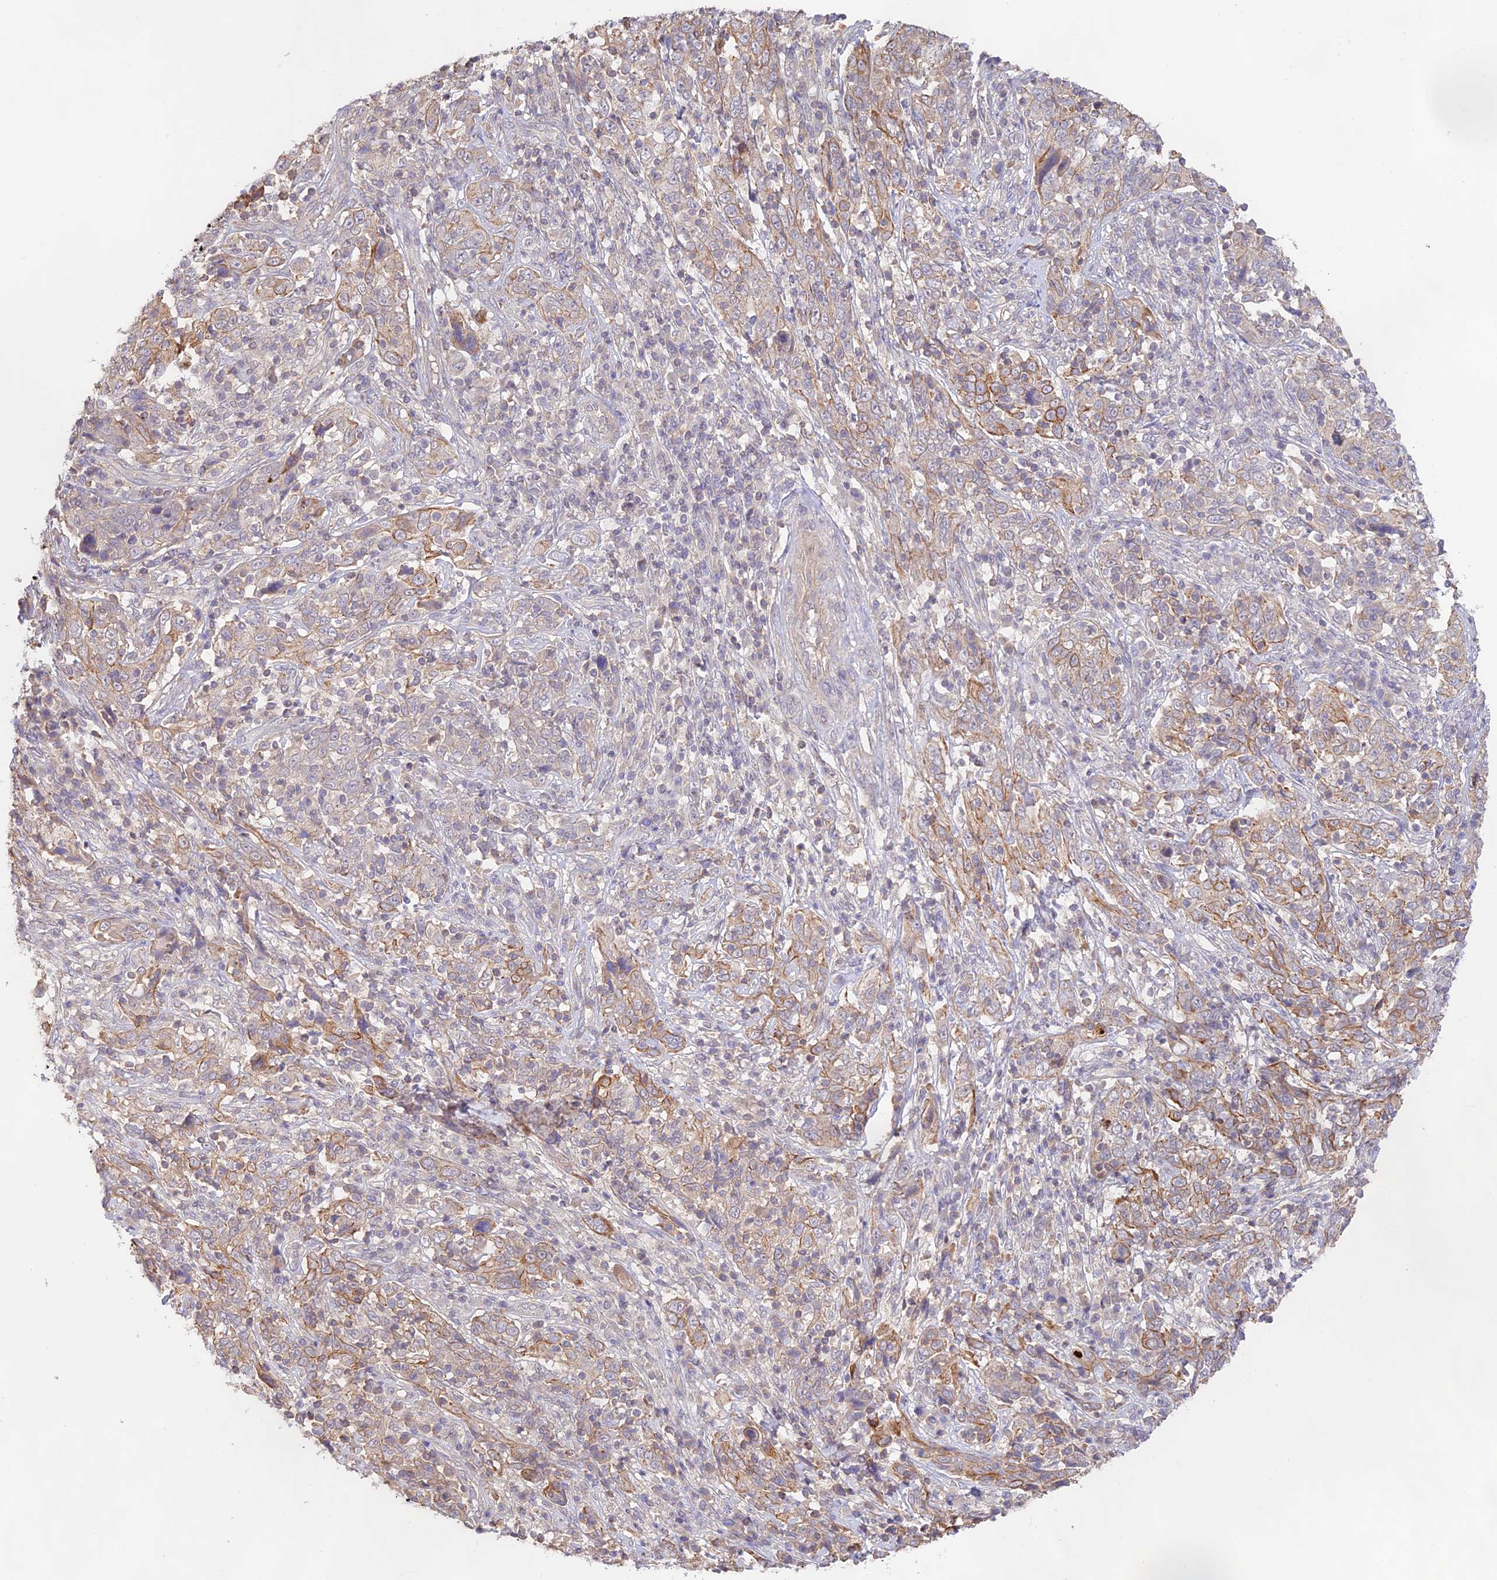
{"staining": {"intensity": "moderate", "quantity": "25%-75%", "location": "cytoplasmic/membranous"}, "tissue": "cervical cancer", "cell_type": "Tumor cells", "image_type": "cancer", "snomed": [{"axis": "morphology", "description": "Squamous cell carcinoma, NOS"}, {"axis": "topography", "description": "Cervix"}], "caption": "The image exhibits immunohistochemical staining of cervical cancer (squamous cell carcinoma). There is moderate cytoplasmic/membranous staining is identified in about 25%-75% of tumor cells.", "gene": "CAMSAP3", "patient": {"sex": "female", "age": 46}}